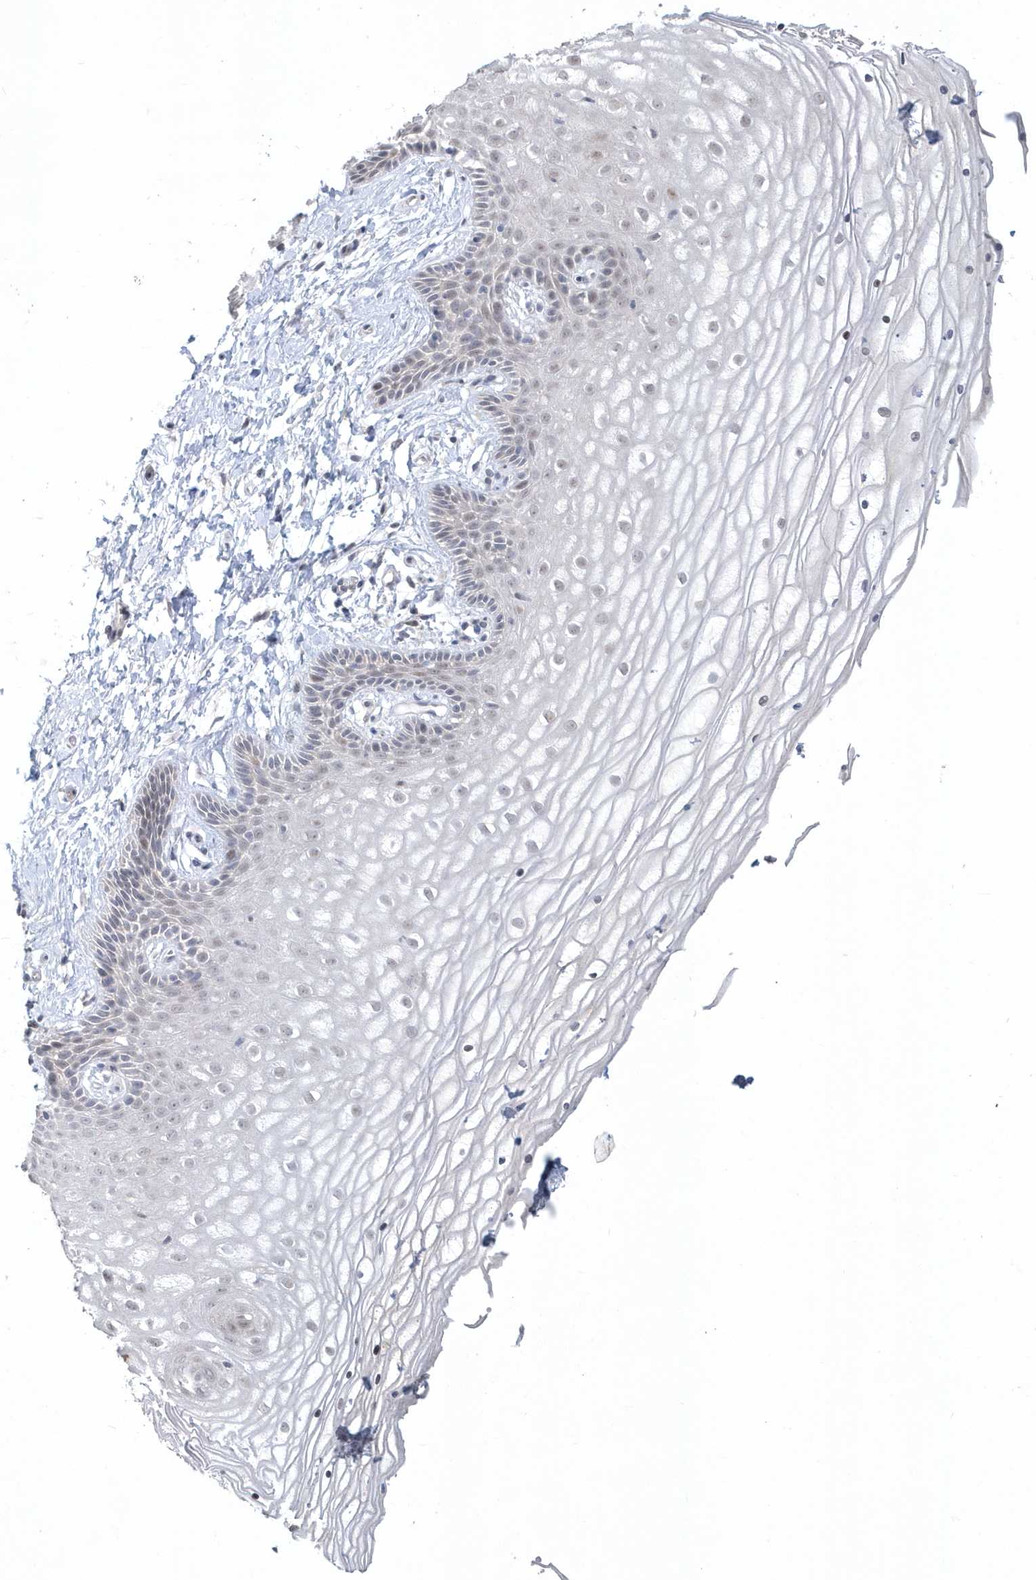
{"staining": {"intensity": "weak", "quantity": "<25%", "location": "nuclear"}, "tissue": "vagina", "cell_type": "Squamous epithelial cells", "image_type": "normal", "snomed": [{"axis": "morphology", "description": "Normal tissue, NOS"}, {"axis": "topography", "description": "Vagina"}, {"axis": "topography", "description": "Cervix"}], "caption": "Immunohistochemical staining of normal human vagina displays no significant expression in squamous epithelial cells. The staining is performed using DAB (3,3'-diaminobenzidine) brown chromogen with nuclei counter-stained in using hematoxylin.", "gene": "TSPEAR", "patient": {"sex": "female", "age": 40}}